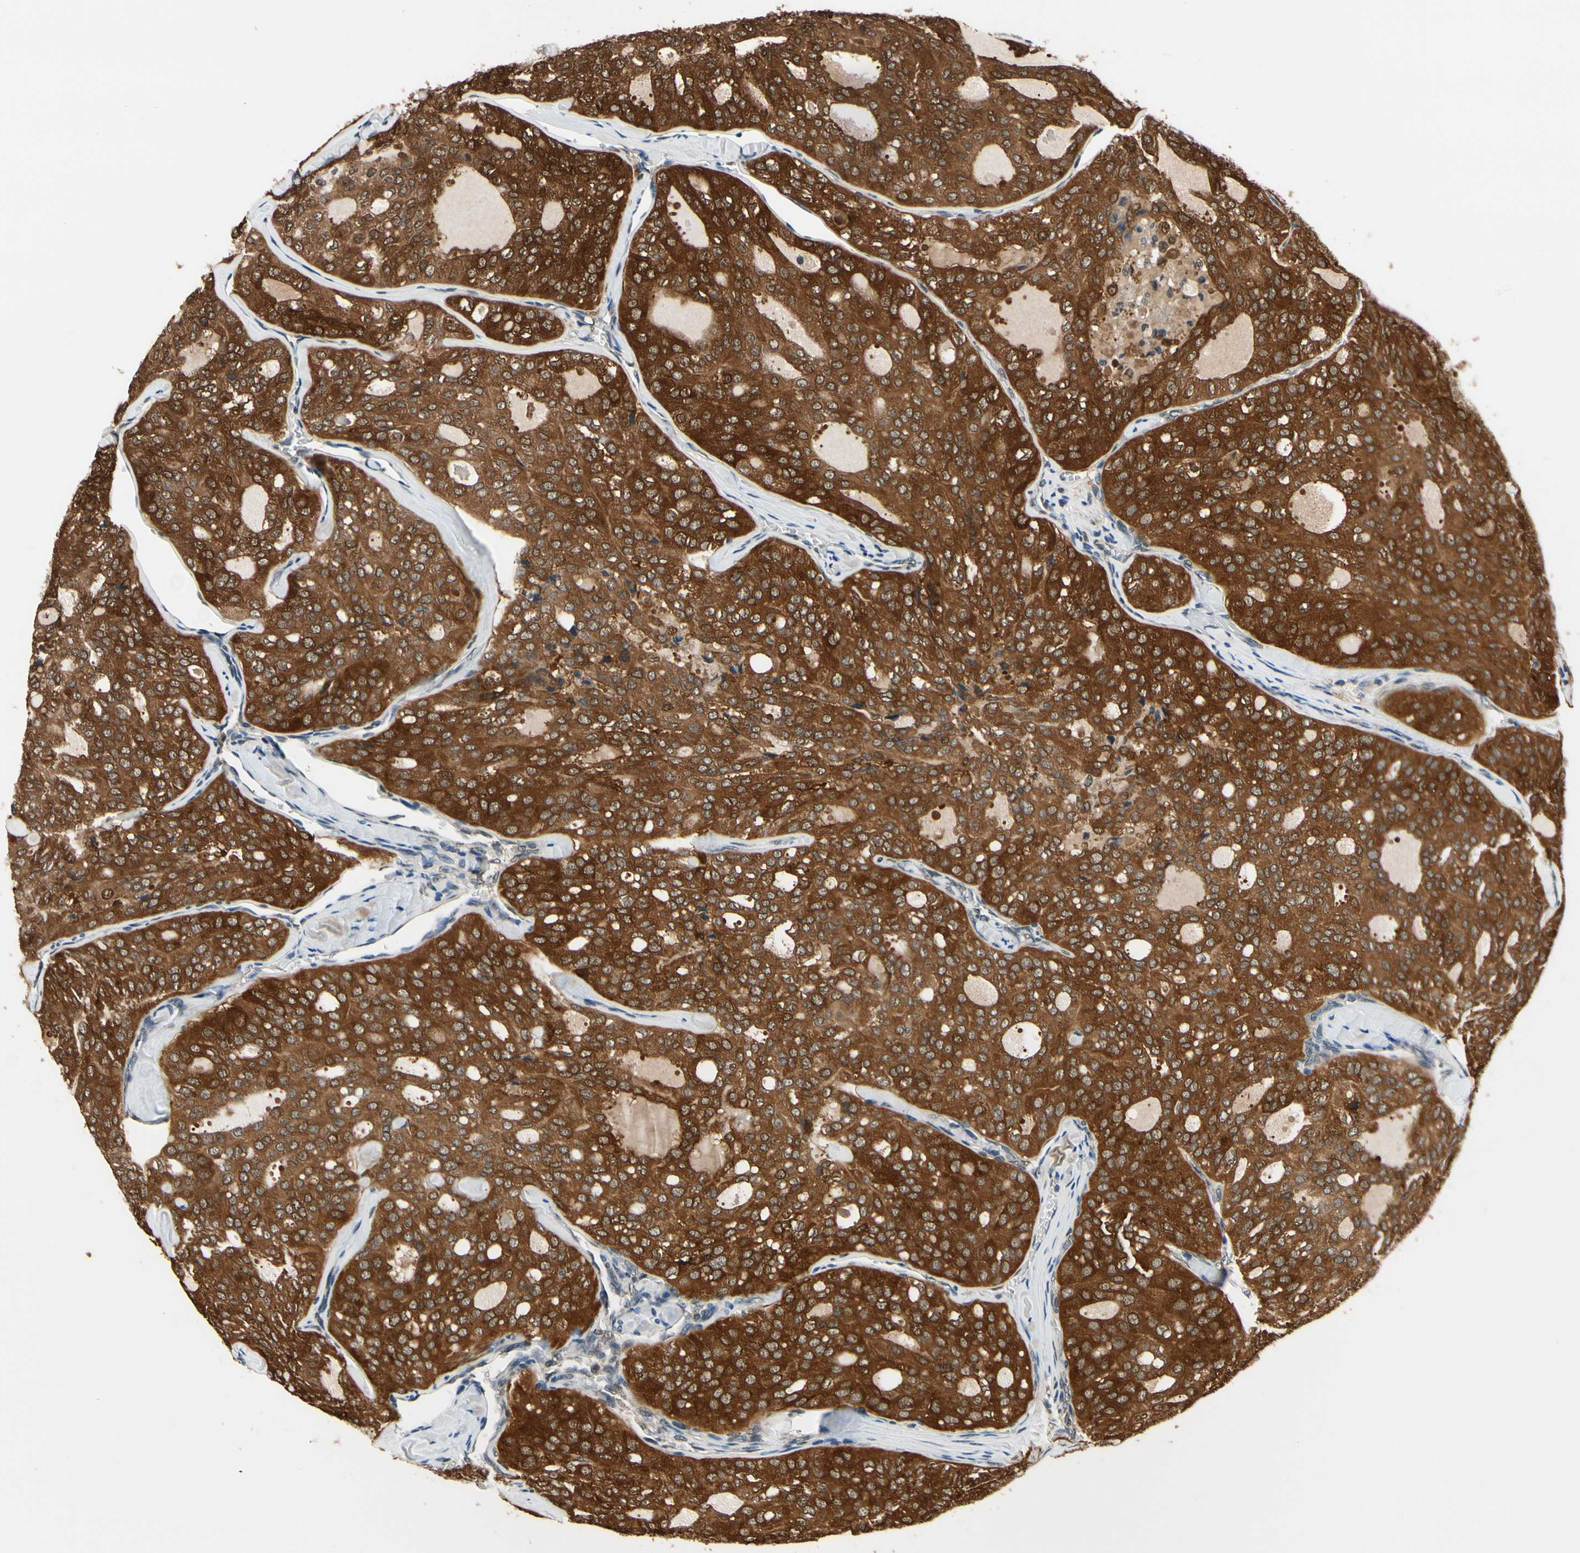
{"staining": {"intensity": "strong", "quantity": ">75%", "location": "cytoplasmic/membranous"}, "tissue": "thyroid cancer", "cell_type": "Tumor cells", "image_type": "cancer", "snomed": [{"axis": "morphology", "description": "Follicular adenoma carcinoma, NOS"}, {"axis": "topography", "description": "Thyroid gland"}], "caption": "Immunohistochemistry image of human thyroid cancer (follicular adenoma carcinoma) stained for a protein (brown), which shows high levels of strong cytoplasmic/membranous staining in about >75% of tumor cells.", "gene": "GCLC", "patient": {"sex": "male", "age": 75}}